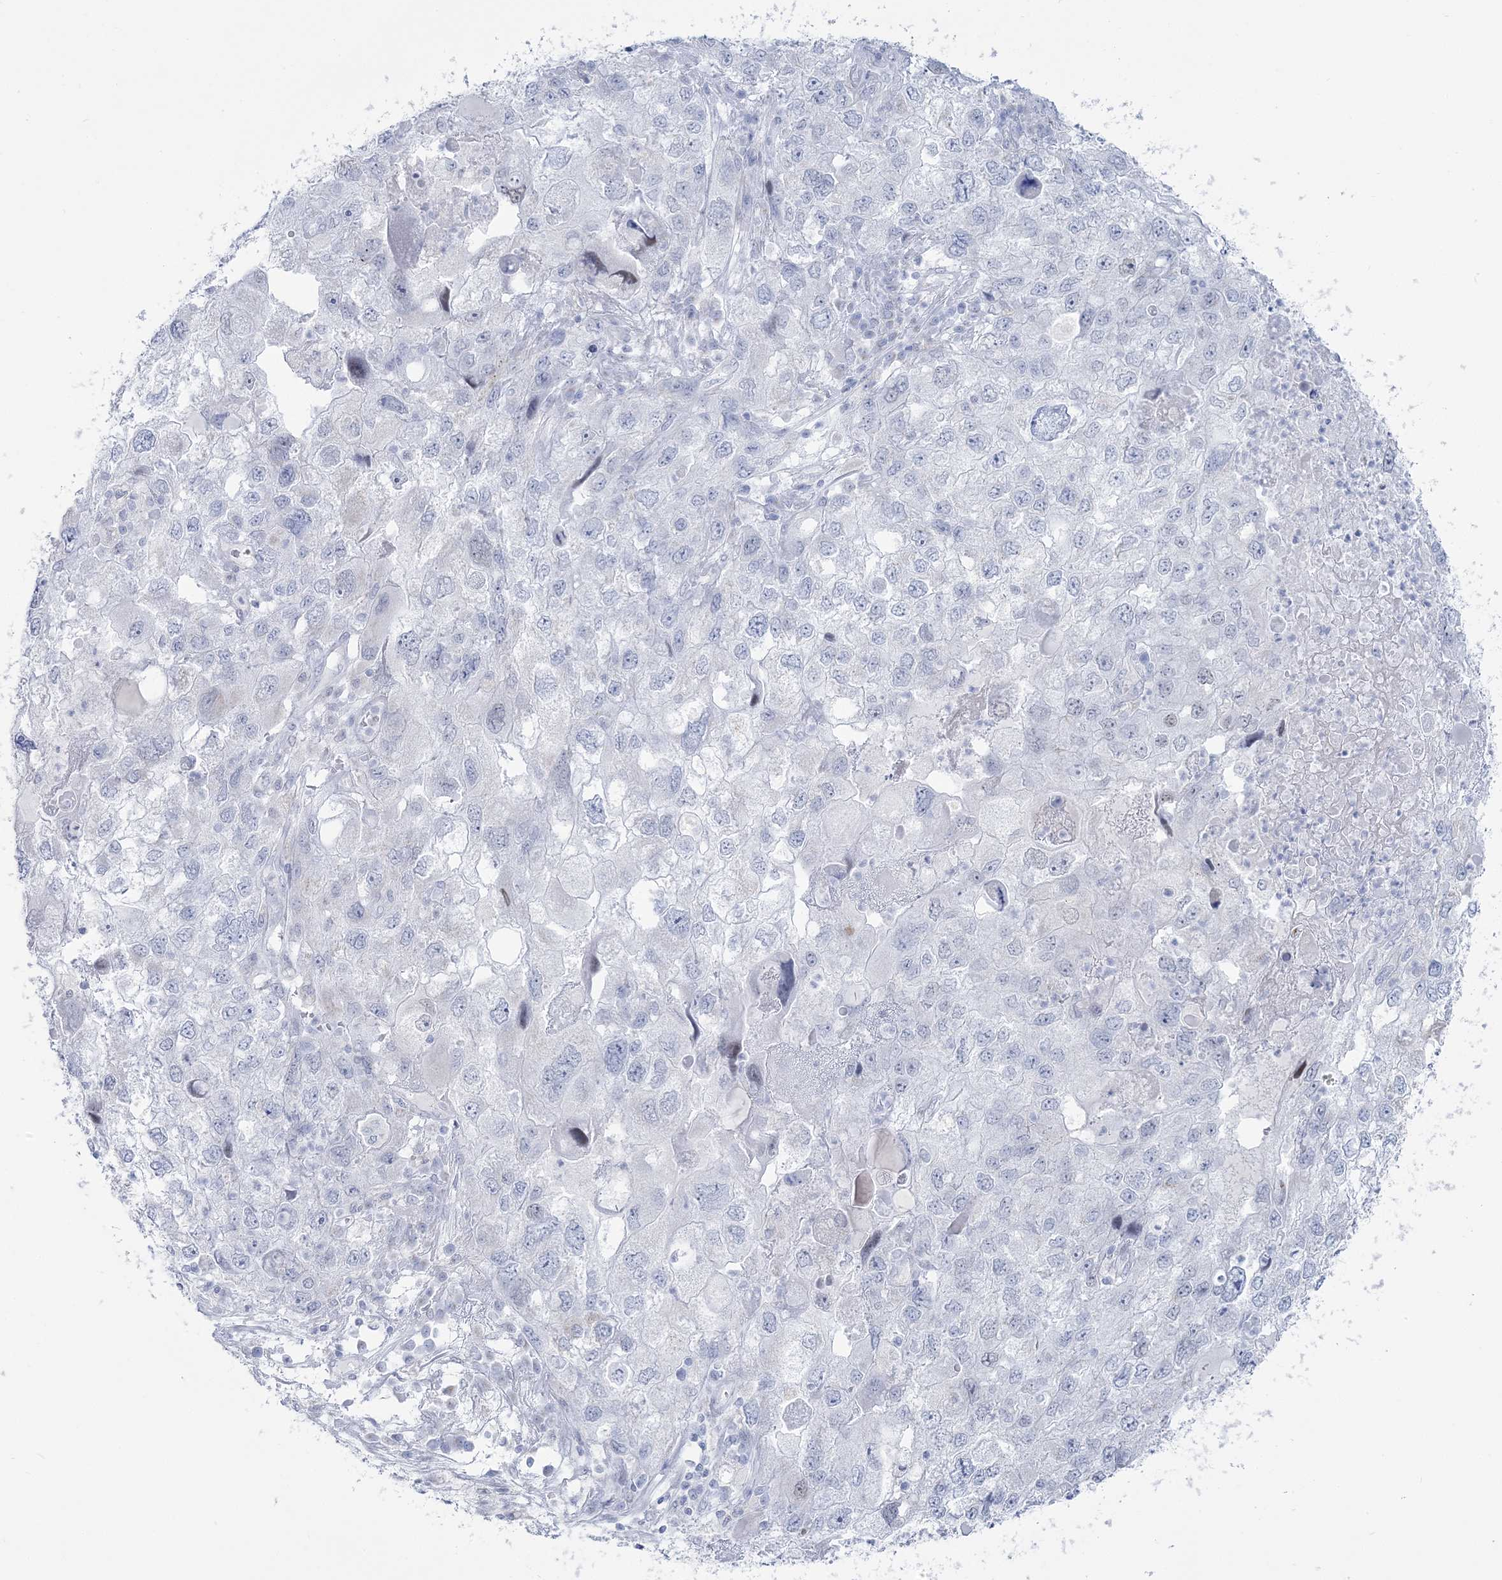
{"staining": {"intensity": "negative", "quantity": "none", "location": "none"}, "tissue": "endometrial cancer", "cell_type": "Tumor cells", "image_type": "cancer", "snomed": [{"axis": "morphology", "description": "Adenocarcinoma, NOS"}, {"axis": "topography", "description": "Endometrium"}], "caption": "A photomicrograph of human endometrial cancer is negative for staining in tumor cells.", "gene": "ZNF843", "patient": {"sex": "female", "age": 49}}